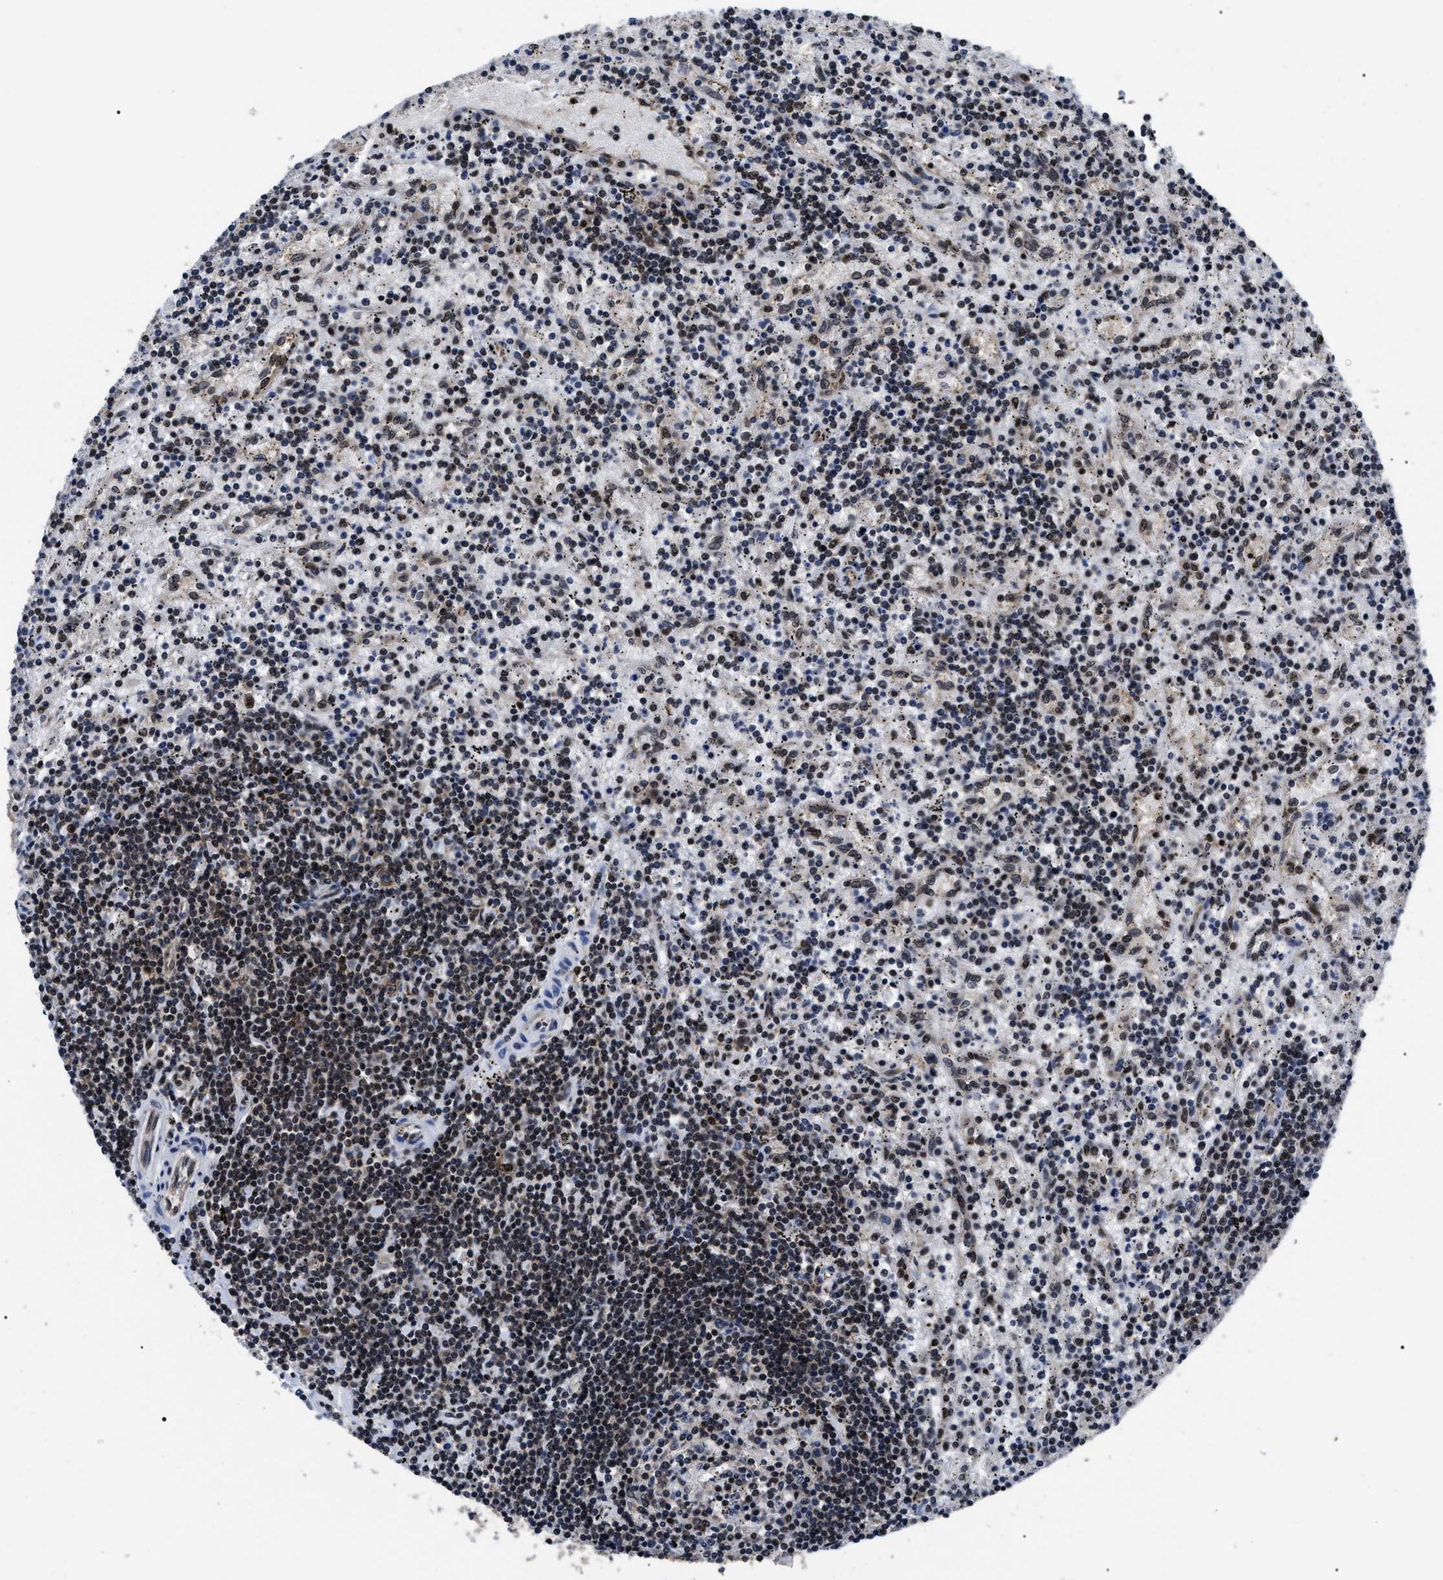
{"staining": {"intensity": "moderate", "quantity": "25%-75%", "location": "nuclear"}, "tissue": "lymphoma", "cell_type": "Tumor cells", "image_type": "cancer", "snomed": [{"axis": "morphology", "description": "Malignant lymphoma, non-Hodgkin's type, Low grade"}, {"axis": "topography", "description": "Spleen"}], "caption": "Lymphoma tissue reveals moderate nuclear staining in about 25%-75% of tumor cells, visualized by immunohistochemistry. (DAB IHC, brown staining for protein, blue staining for nuclei).", "gene": "CSNK2A1", "patient": {"sex": "male", "age": 76}}